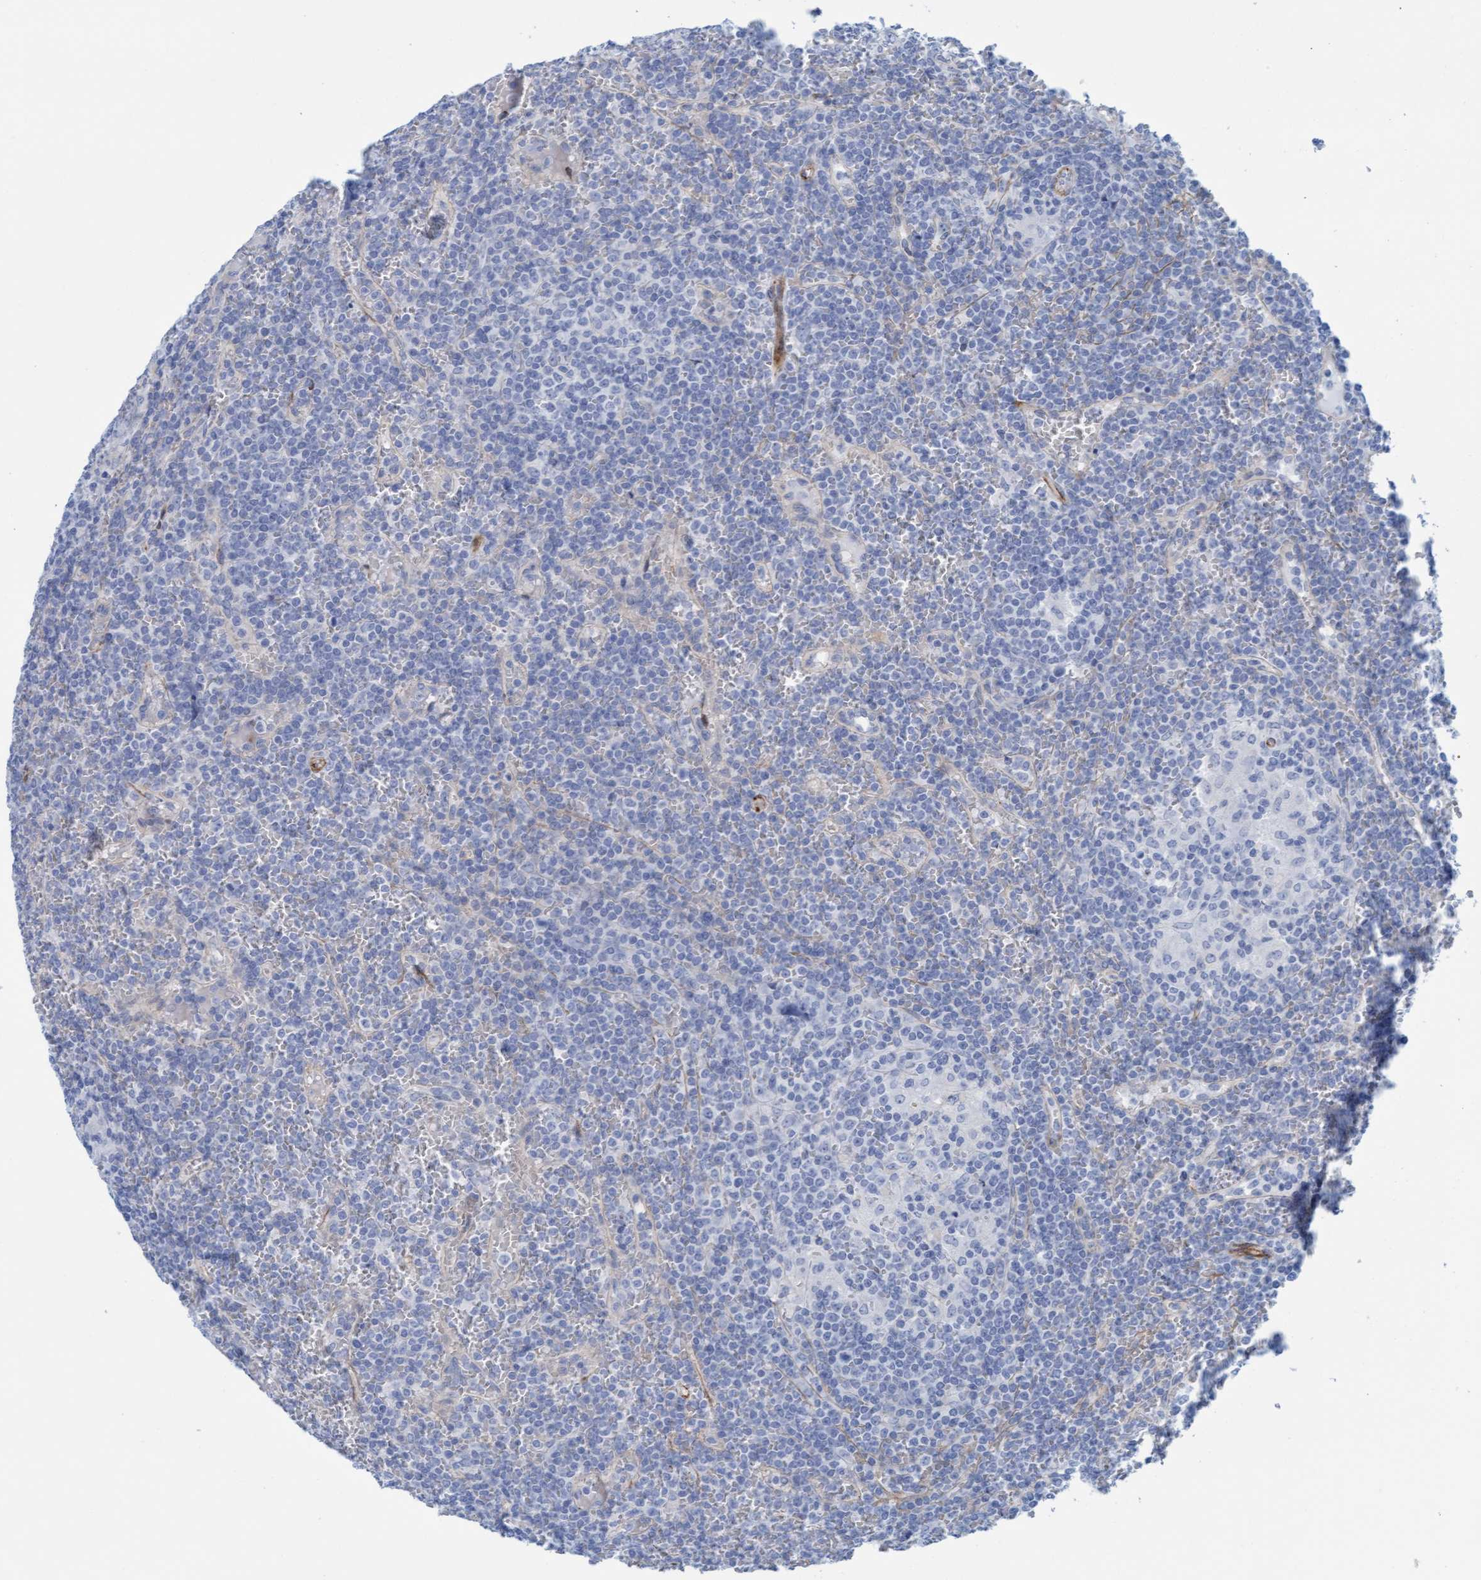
{"staining": {"intensity": "negative", "quantity": "none", "location": "none"}, "tissue": "lymphoma", "cell_type": "Tumor cells", "image_type": "cancer", "snomed": [{"axis": "morphology", "description": "Malignant lymphoma, non-Hodgkin's type, Low grade"}, {"axis": "topography", "description": "Spleen"}], "caption": "This is an IHC photomicrograph of human lymphoma. There is no staining in tumor cells.", "gene": "MTFR1", "patient": {"sex": "female", "age": 19}}